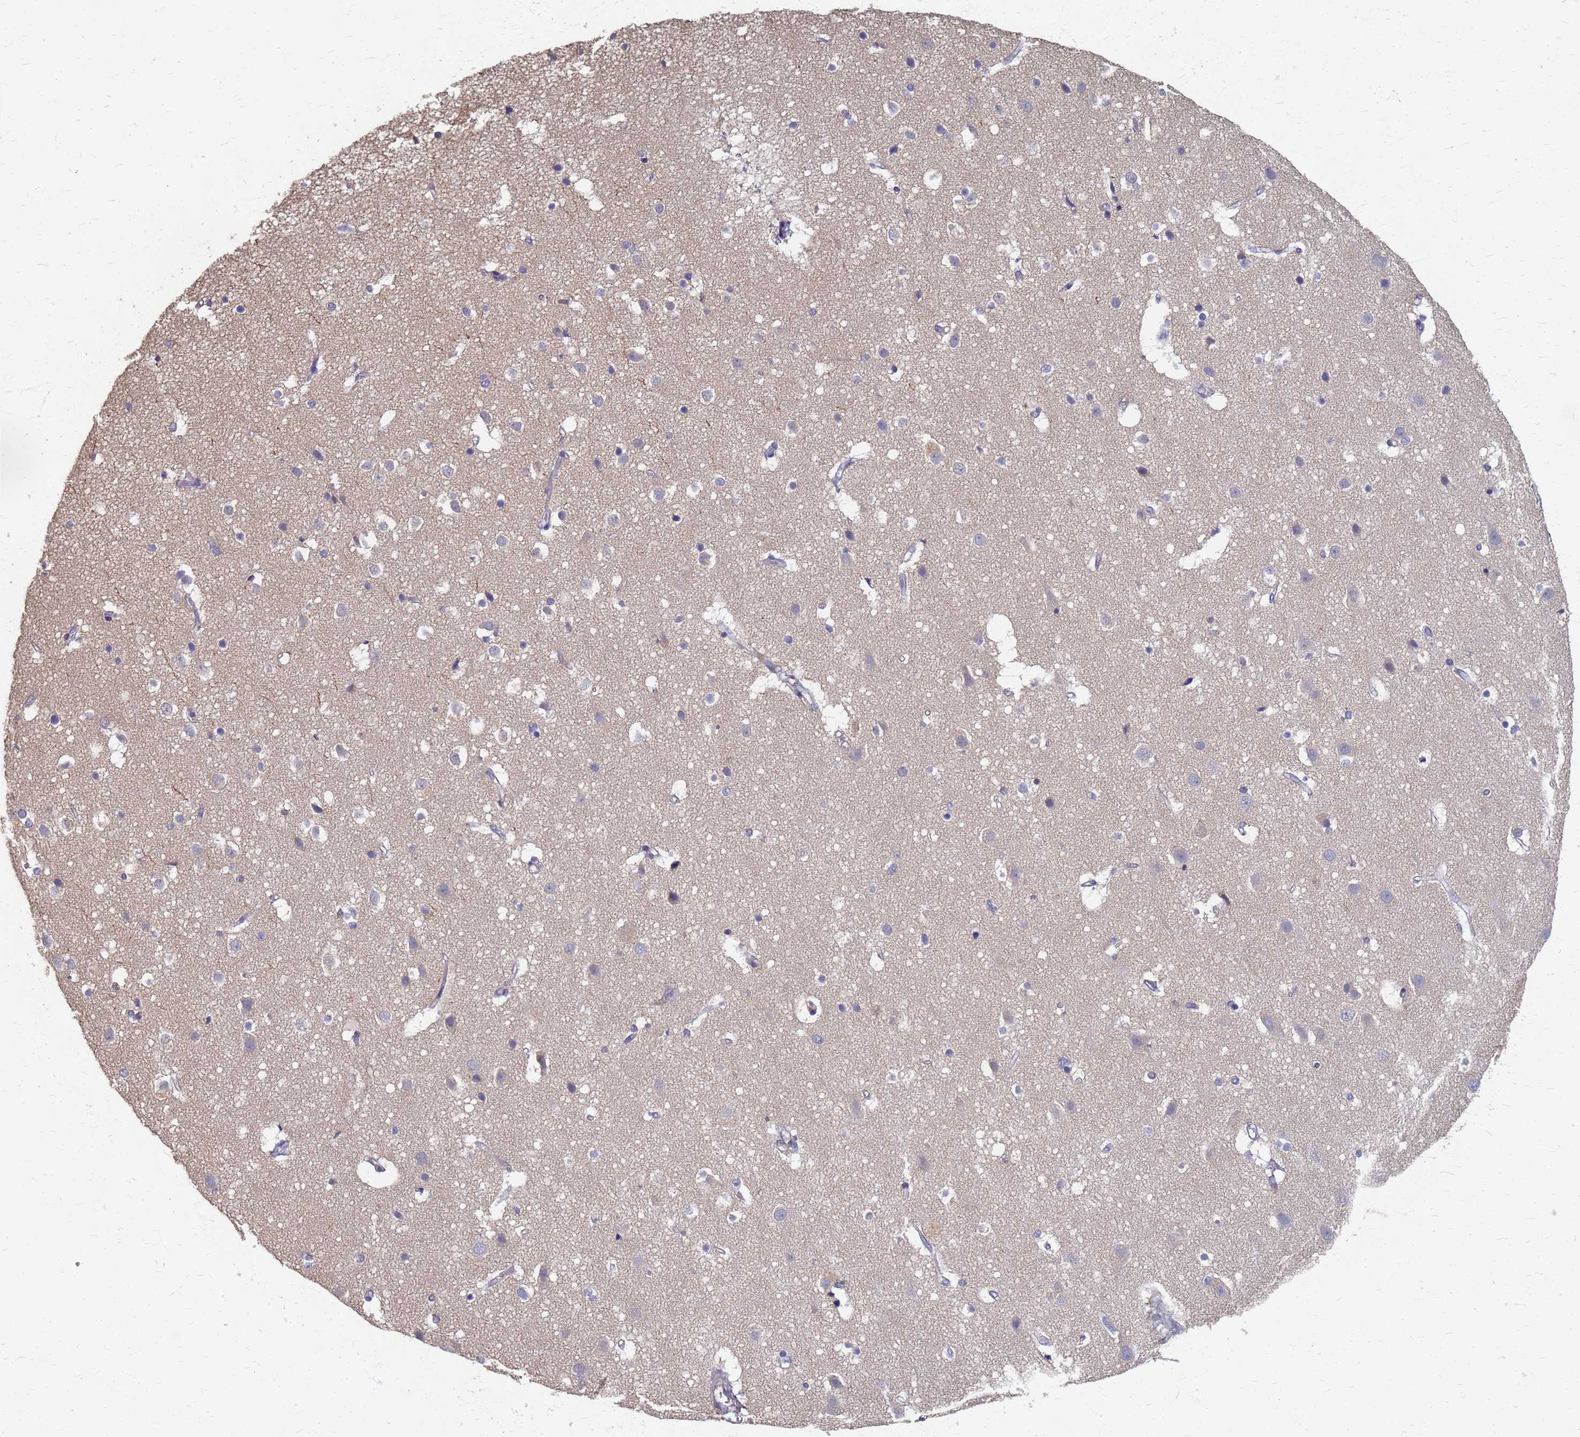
{"staining": {"intensity": "negative", "quantity": "none", "location": "none"}, "tissue": "cerebral cortex", "cell_type": "Endothelial cells", "image_type": "normal", "snomed": [{"axis": "morphology", "description": "Normal tissue, NOS"}, {"axis": "topography", "description": "Cerebral cortex"}], "caption": "IHC of unremarkable cerebral cortex reveals no positivity in endothelial cells. The staining was performed using DAB to visualize the protein expression in brown, while the nuclei were stained in blue with hematoxylin (Magnification: 20x).", "gene": "KRCC1", "patient": {"sex": "male", "age": 54}}